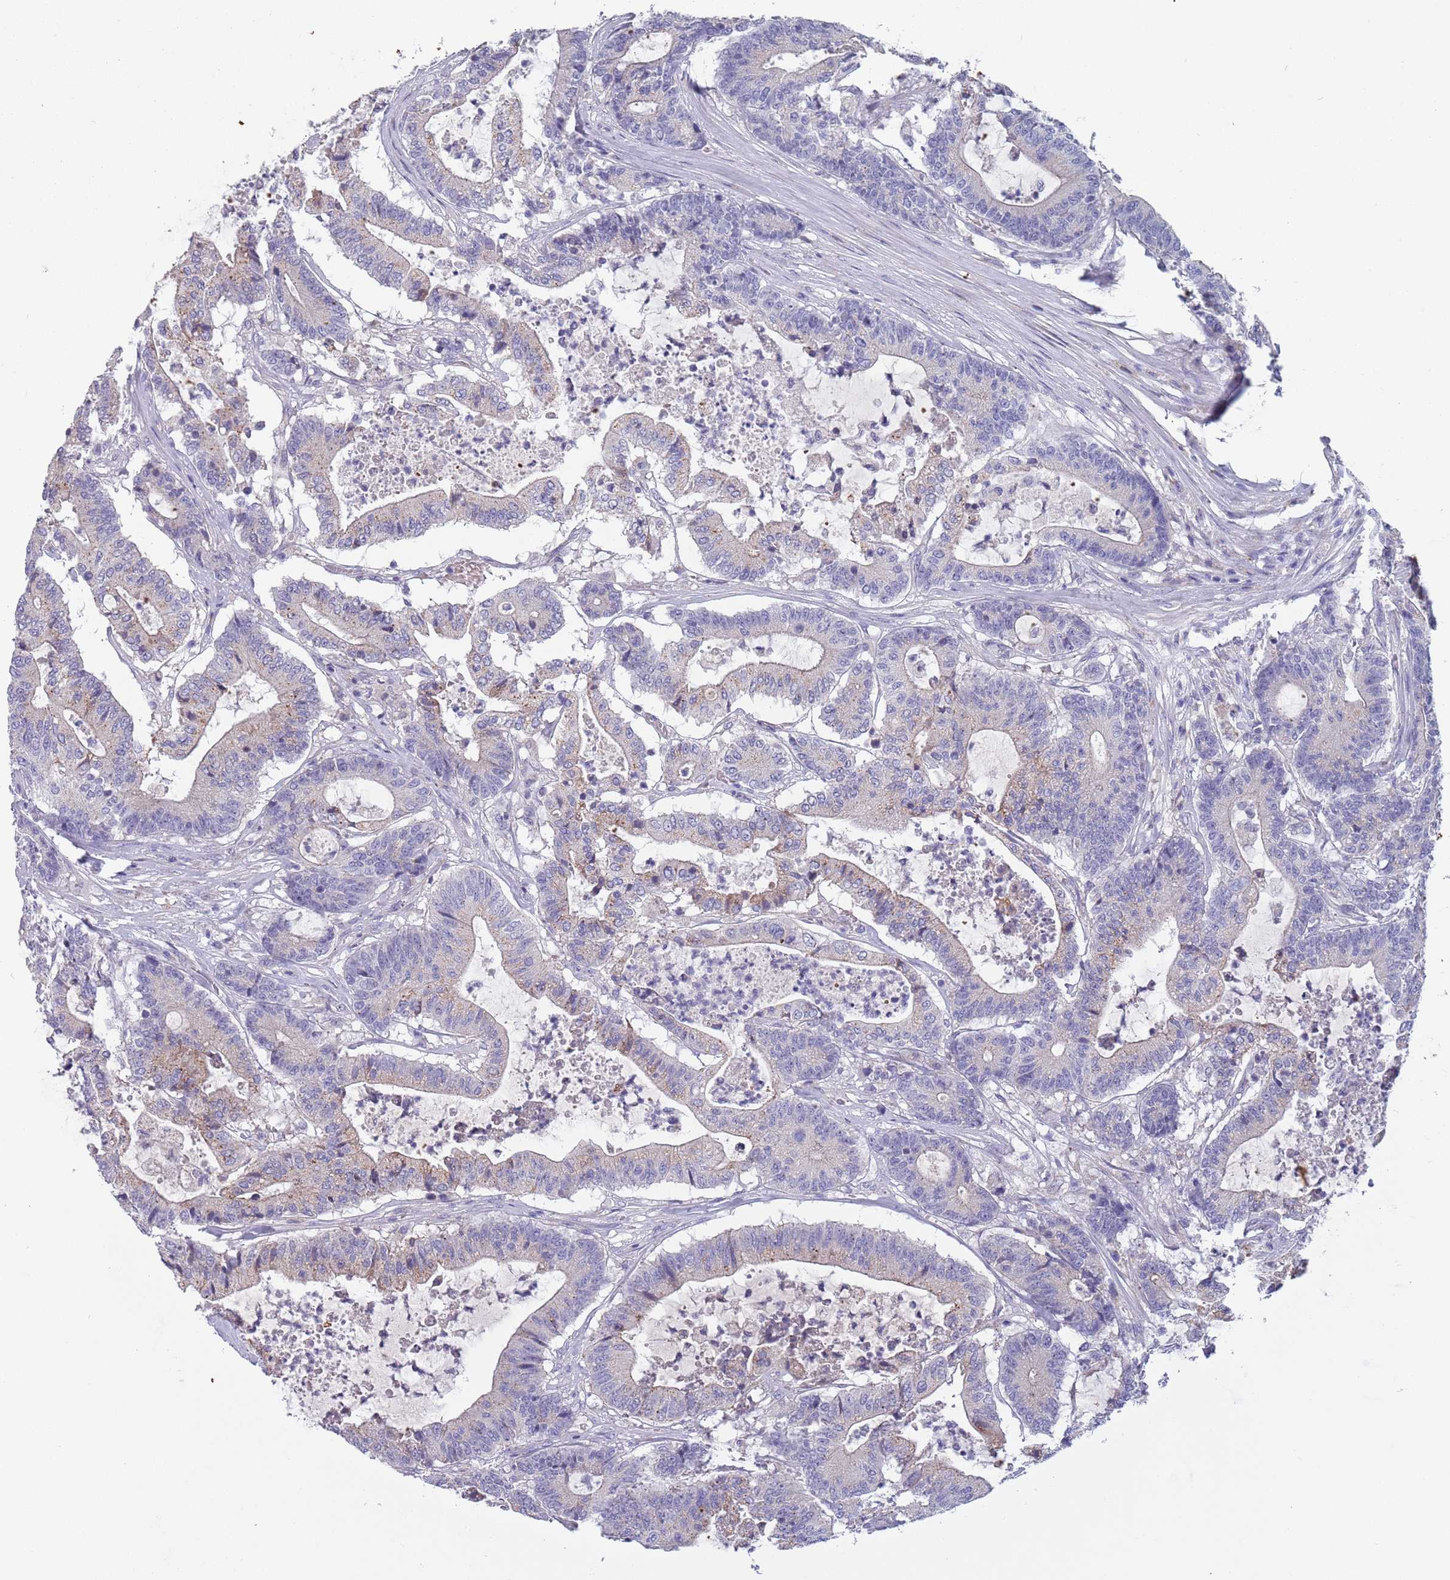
{"staining": {"intensity": "weak", "quantity": "<25%", "location": "cytoplasmic/membranous"}, "tissue": "colorectal cancer", "cell_type": "Tumor cells", "image_type": "cancer", "snomed": [{"axis": "morphology", "description": "Adenocarcinoma, NOS"}, {"axis": "topography", "description": "Colon"}], "caption": "A high-resolution micrograph shows immunohistochemistry (IHC) staining of colorectal adenocarcinoma, which shows no significant staining in tumor cells.", "gene": "MAN1C1", "patient": {"sex": "female", "age": 84}}